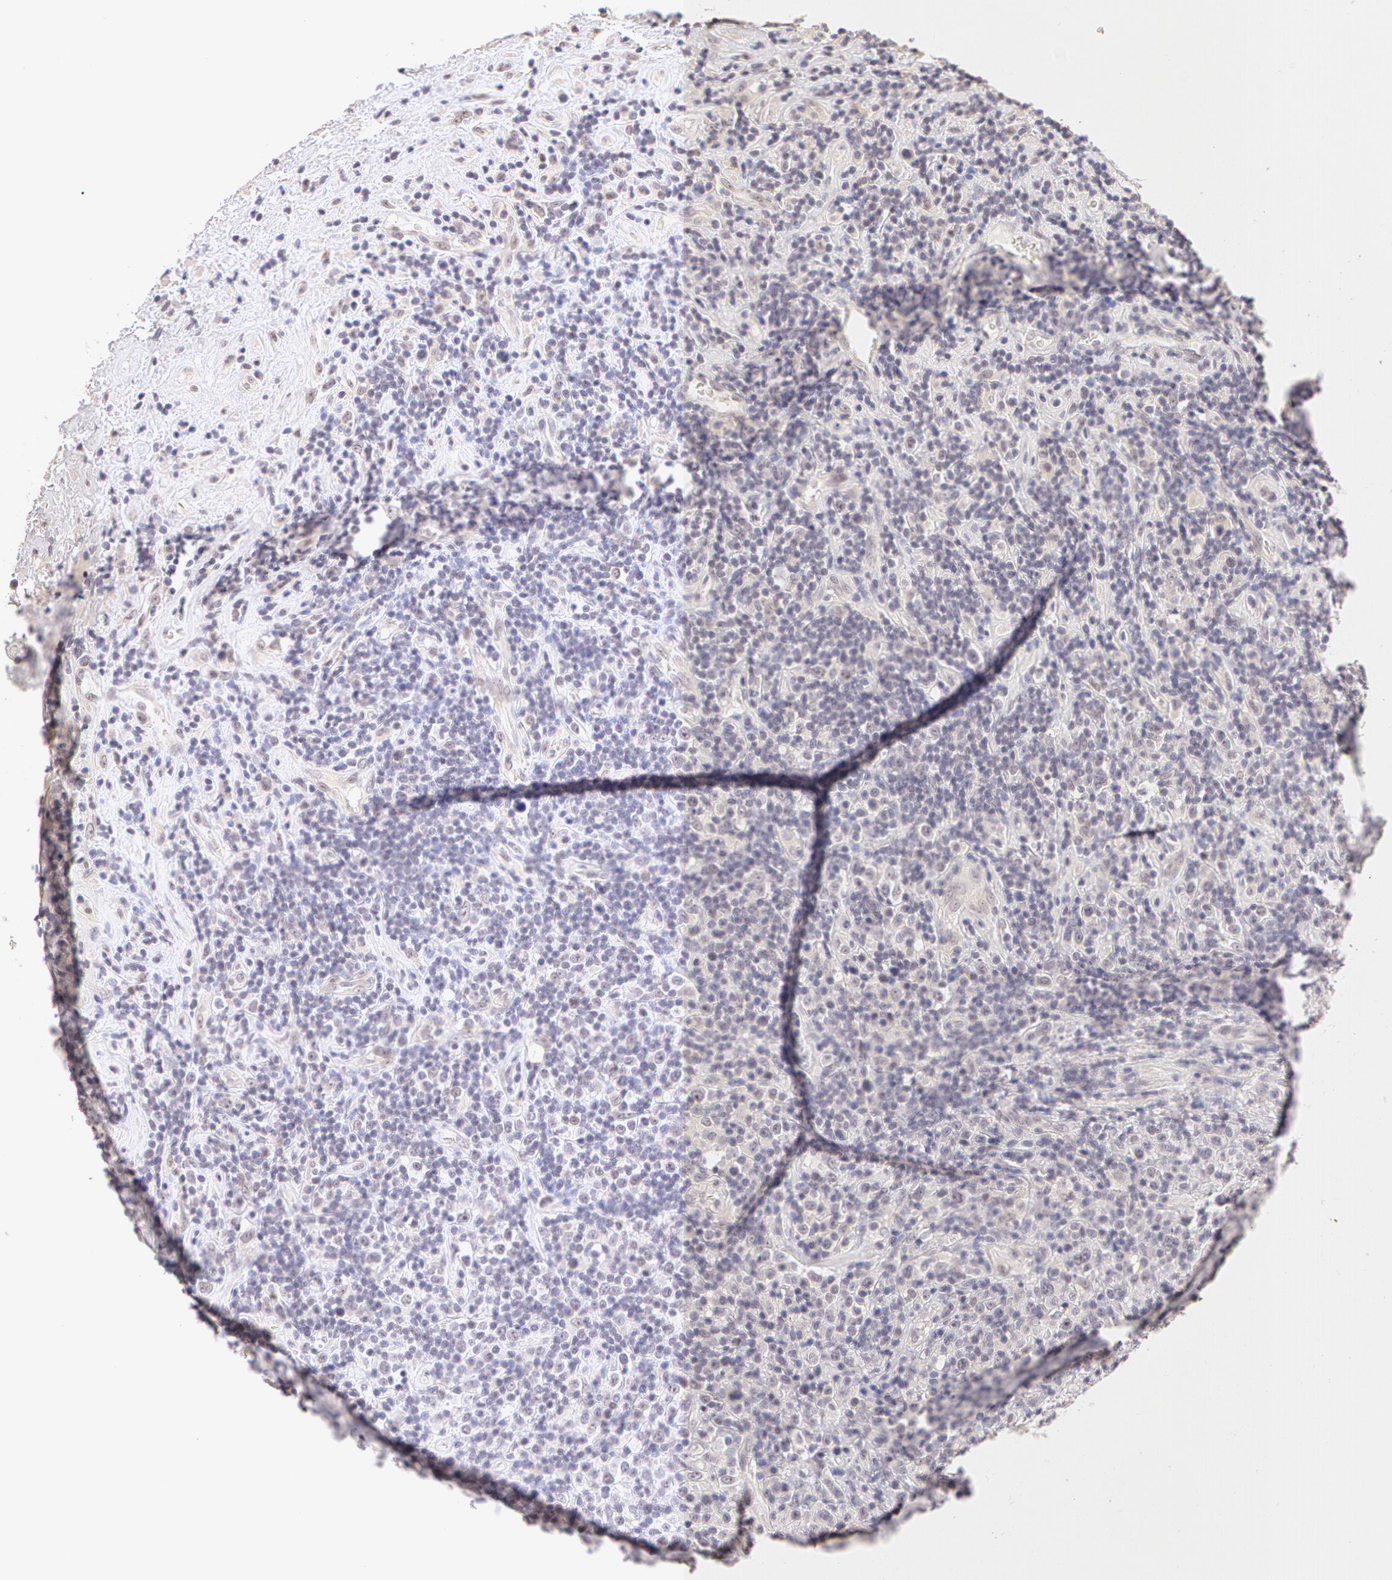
{"staining": {"intensity": "negative", "quantity": "none", "location": "none"}, "tissue": "lymphoma", "cell_type": "Tumor cells", "image_type": "cancer", "snomed": [{"axis": "morphology", "description": "Hodgkin's disease, NOS"}, {"axis": "topography", "description": "Lymph node"}], "caption": "IHC micrograph of Hodgkin's disease stained for a protein (brown), which reveals no expression in tumor cells.", "gene": "ZNF597", "patient": {"sex": "male", "age": 46}}